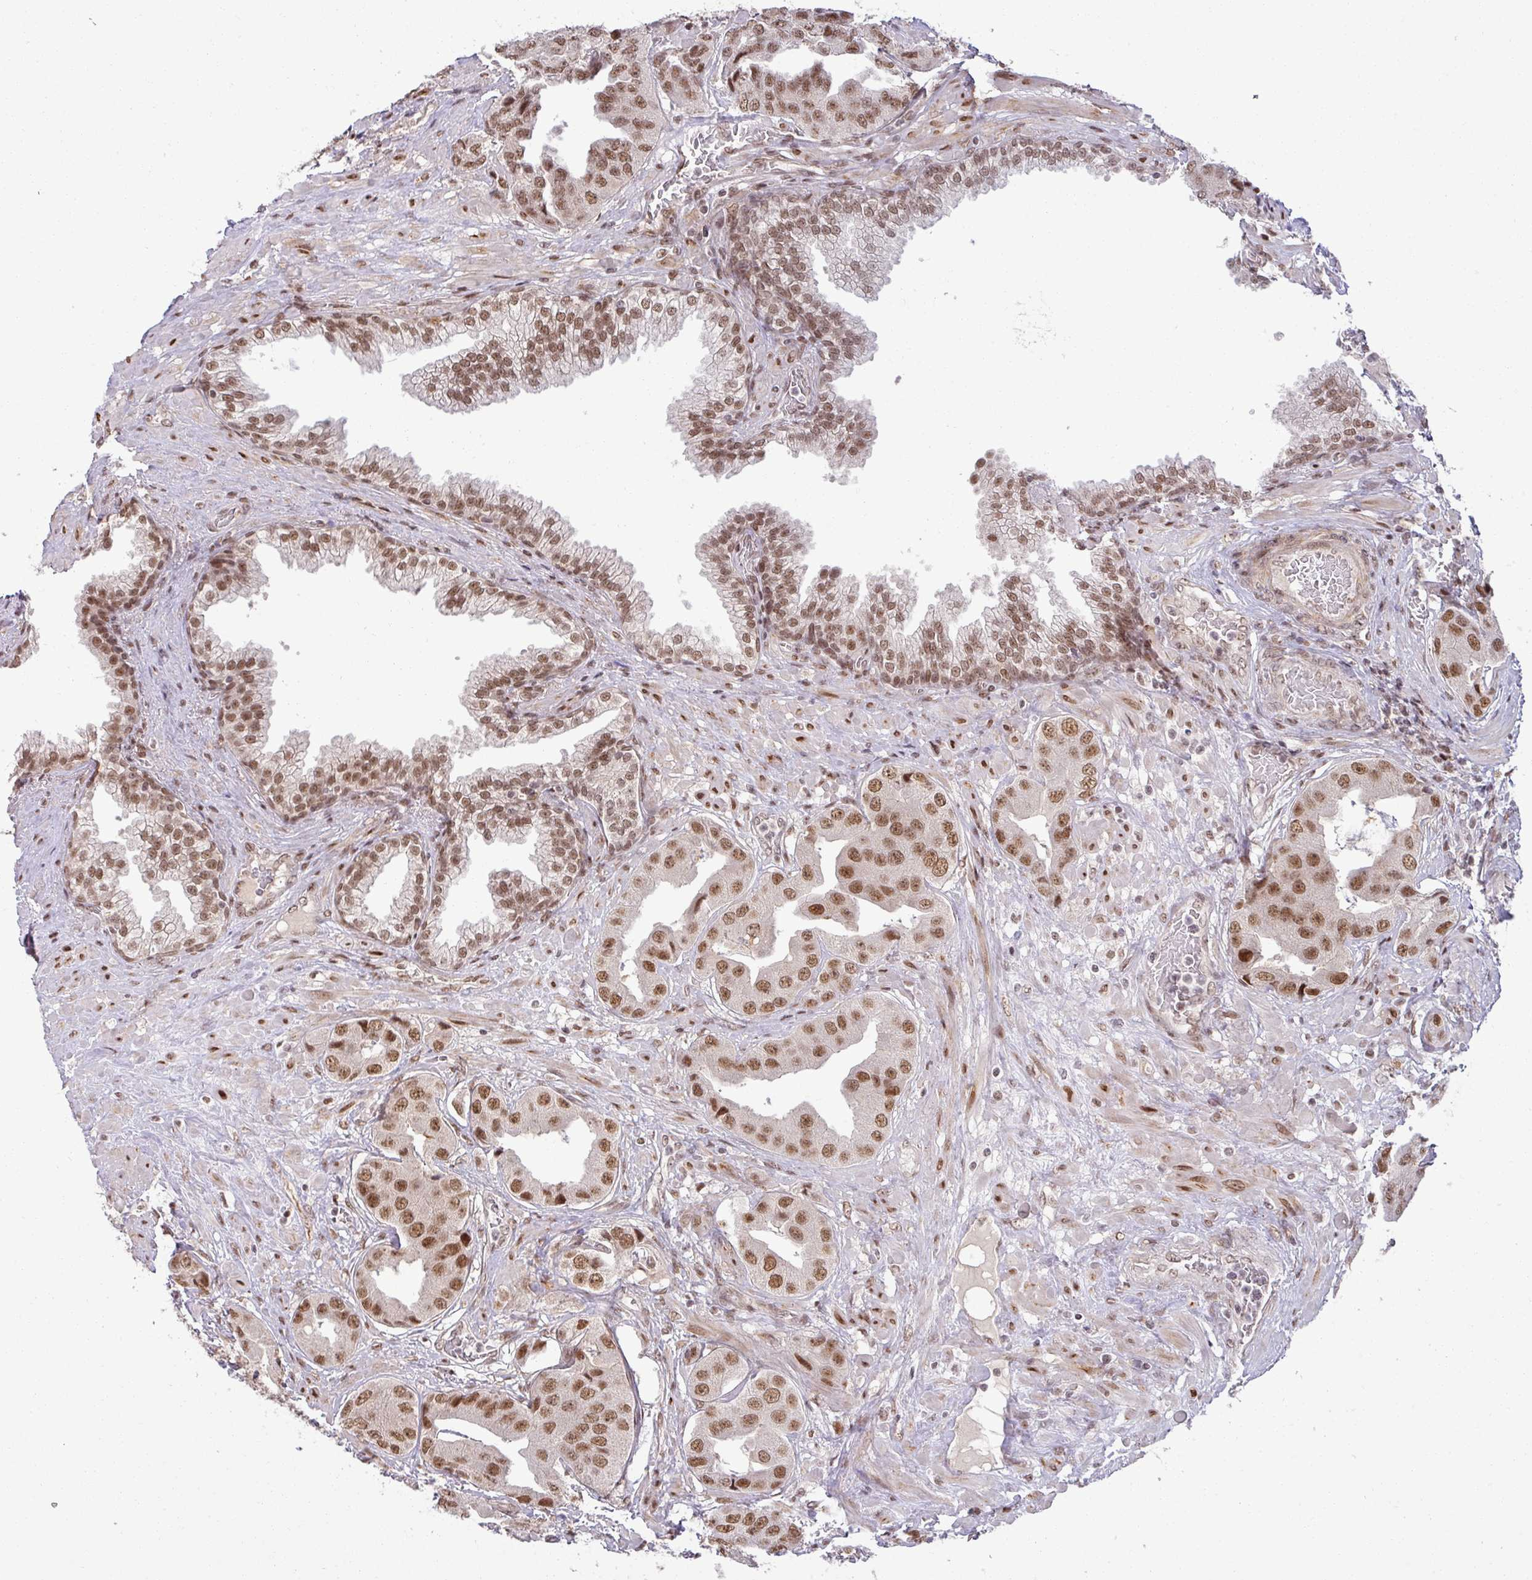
{"staining": {"intensity": "moderate", "quantity": ">75%", "location": "nuclear"}, "tissue": "prostate cancer", "cell_type": "Tumor cells", "image_type": "cancer", "snomed": [{"axis": "morphology", "description": "Adenocarcinoma, High grade"}, {"axis": "topography", "description": "Prostate"}], "caption": "The histopathology image reveals a brown stain indicating the presence of a protein in the nuclear of tumor cells in prostate cancer.", "gene": "PTPN20", "patient": {"sex": "male", "age": 63}}